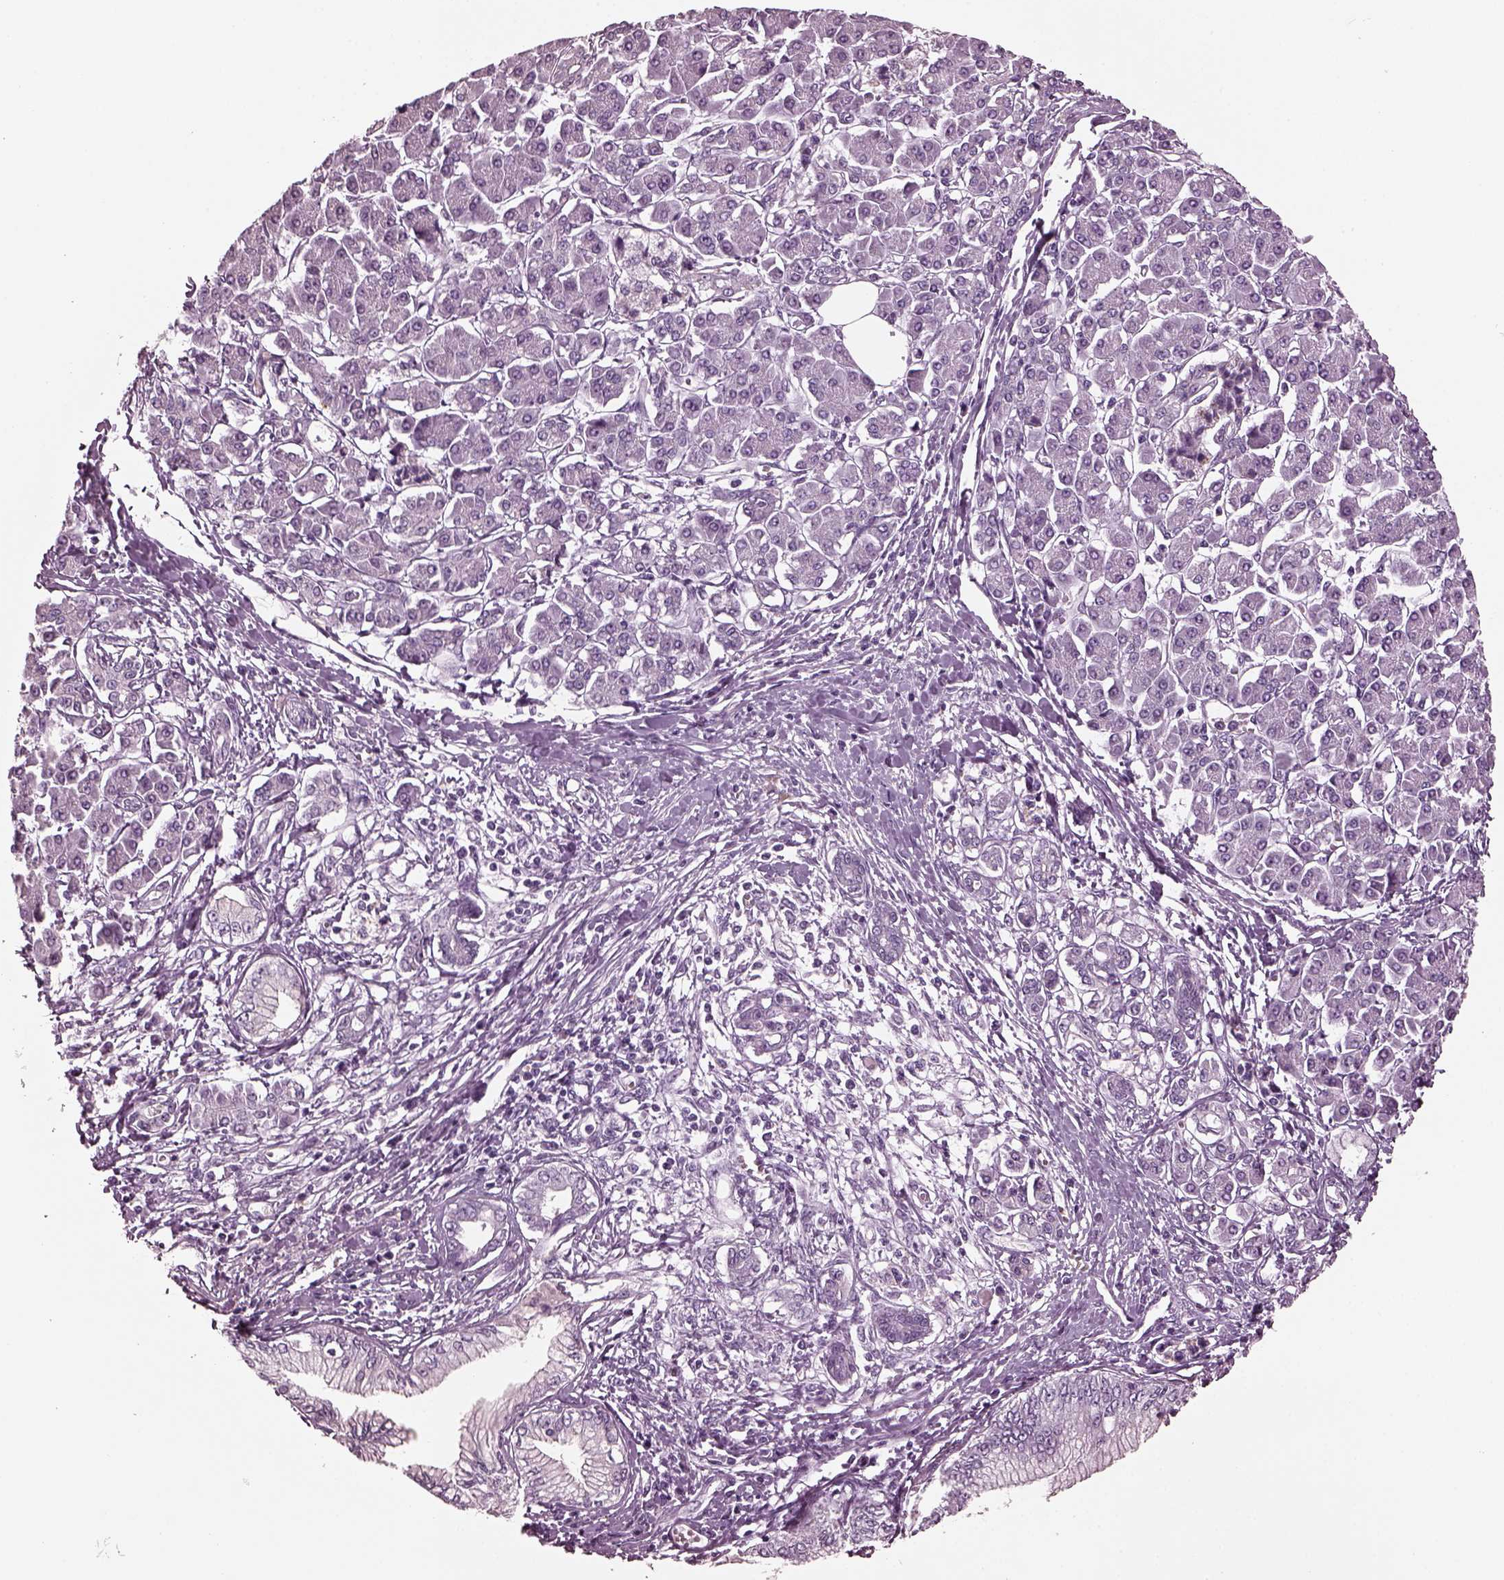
{"staining": {"intensity": "negative", "quantity": "none", "location": "none"}, "tissue": "pancreatic cancer", "cell_type": "Tumor cells", "image_type": "cancer", "snomed": [{"axis": "morphology", "description": "Adenocarcinoma, NOS"}, {"axis": "topography", "description": "Pancreas"}], "caption": "This is an immunohistochemistry (IHC) photomicrograph of adenocarcinoma (pancreatic). There is no positivity in tumor cells.", "gene": "MIB2", "patient": {"sex": "female", "age": 68}}